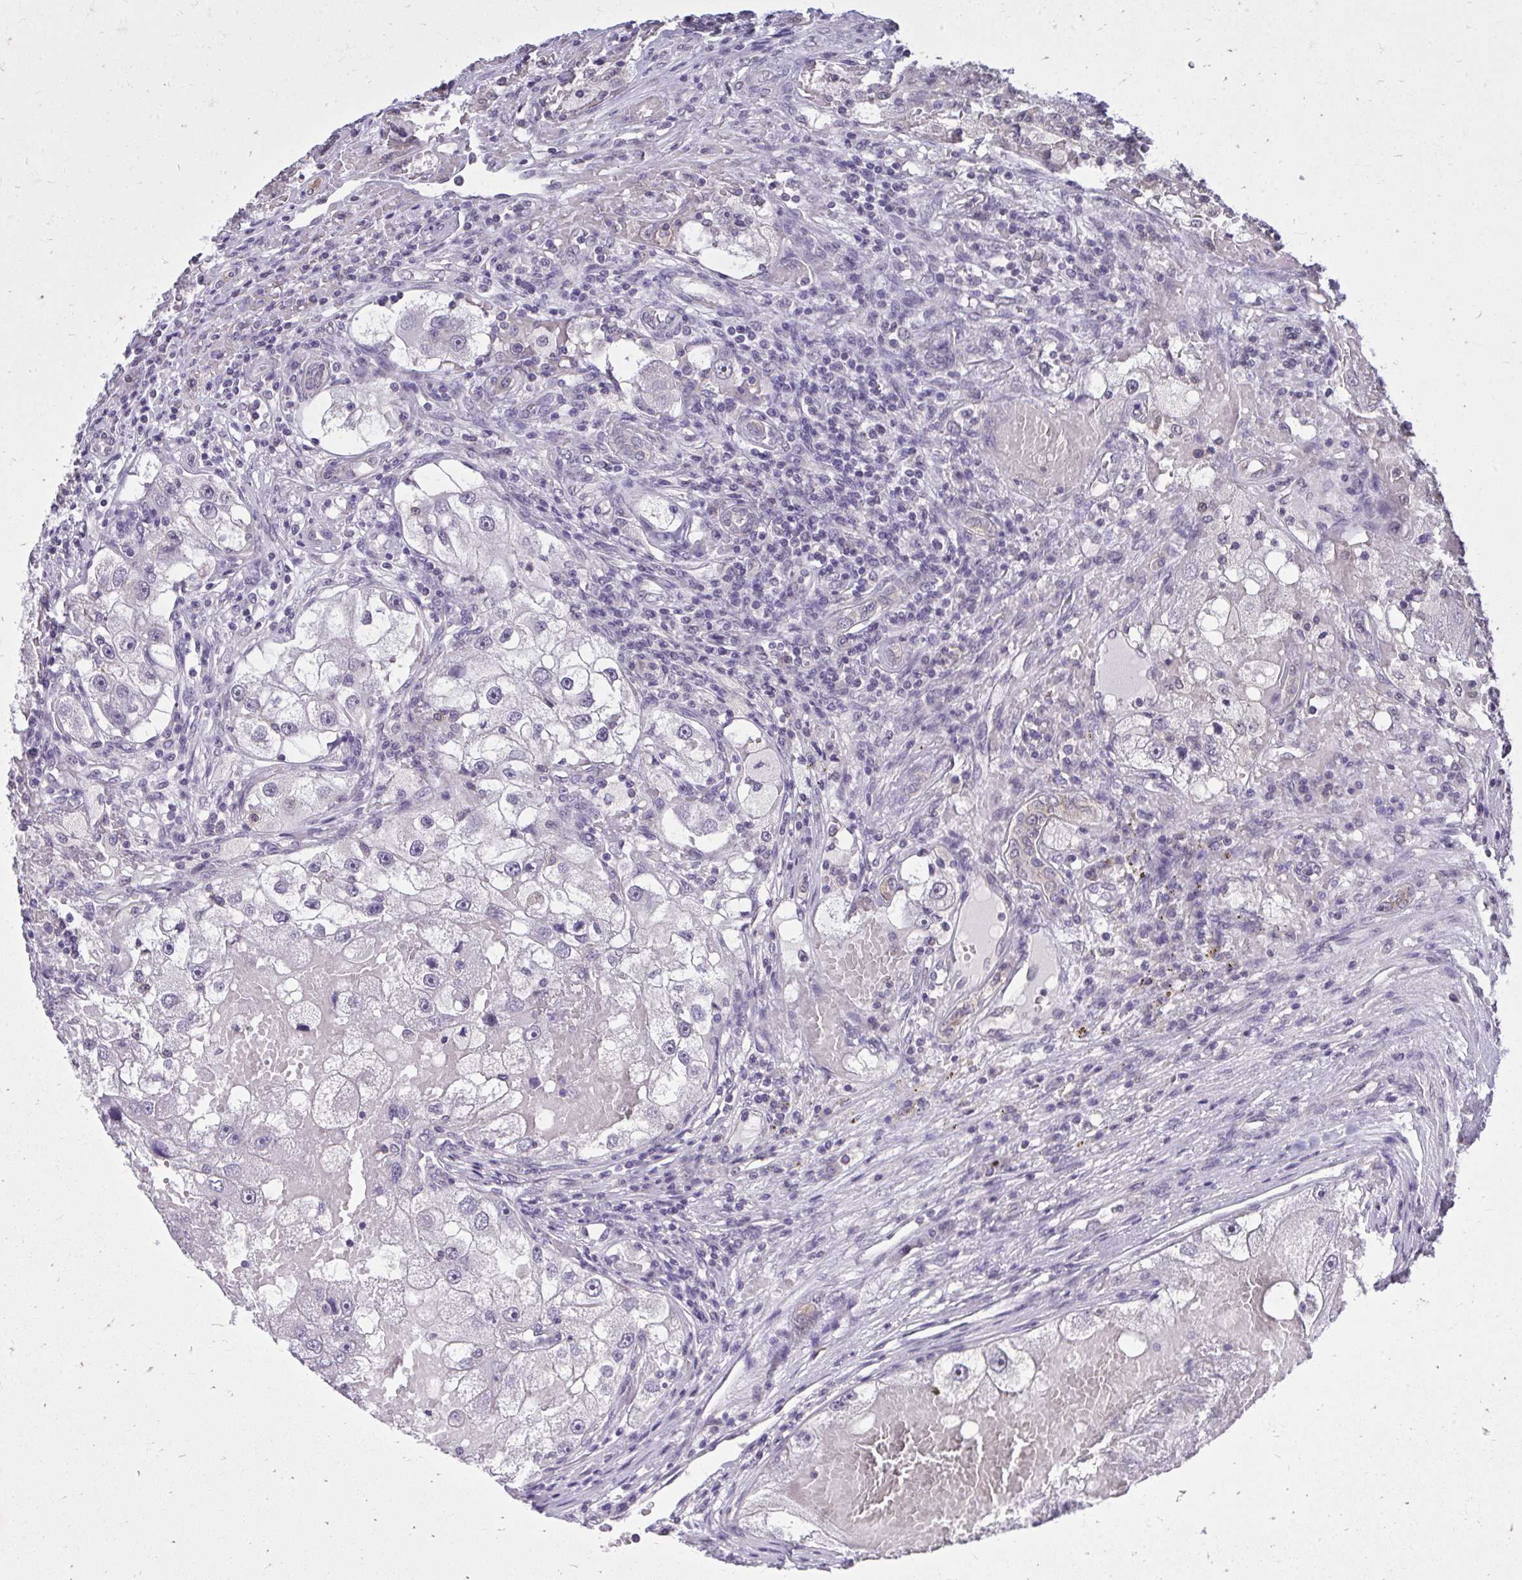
{"staining": {"intensity": "negative", "quantity": "none", "location": "none"}, "tissue": "renal cancer", "cell_type": "Tumor cells", "image_type": "cancer", "snomed": [{"axis": "morphology", "description": "Adenocarcinoma, NOS"}, {"axis": "topography", "description": "Kidney"}], "caption": "High magnification brightfield microscopy of renal cancer stained with DAB (brown) and counterstained with hematoxylin (blue): tumor cells show no significant expression.", "gene": "AKAP5", "patient": {"sex": "male", "age": 63}}